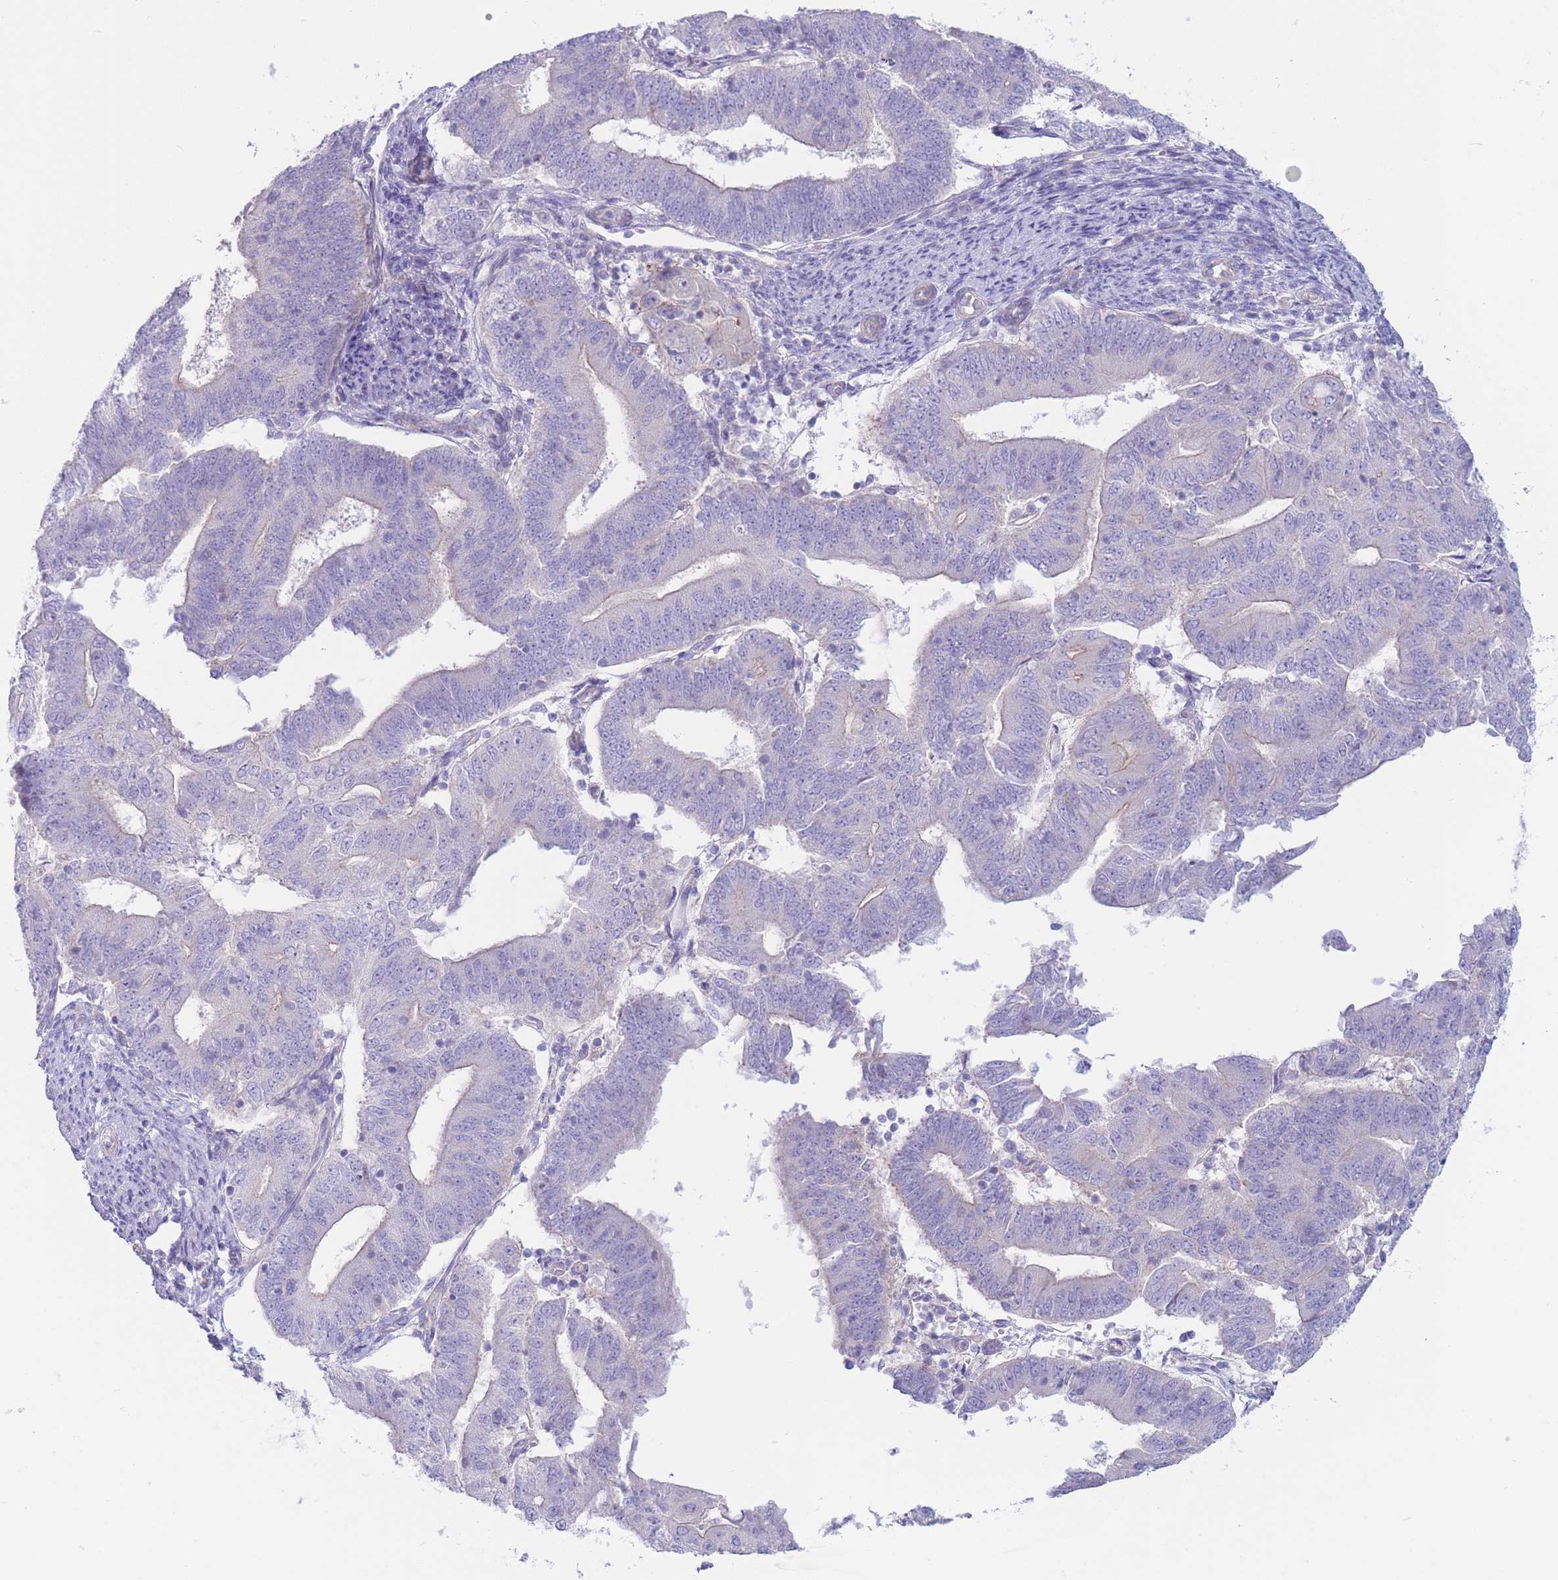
{"staining": {"intensity": "negative", "quantity": "none", "location": "none"}, "tissue": "endometrial cancer", "cell_type": "Tumor cells", "image_type": "cancer", "snomed": [{"axis": "morphology", "description": "Adenocarcinoma, NOS"}, {"axis": "topography", "description": "Endometrium"}], "caption": "The histopathology image exhibits no staining of tumor cells in endometrial cancer.", "gene": "ALS2CL", "patient": {"sex": "female", "age": 70}}